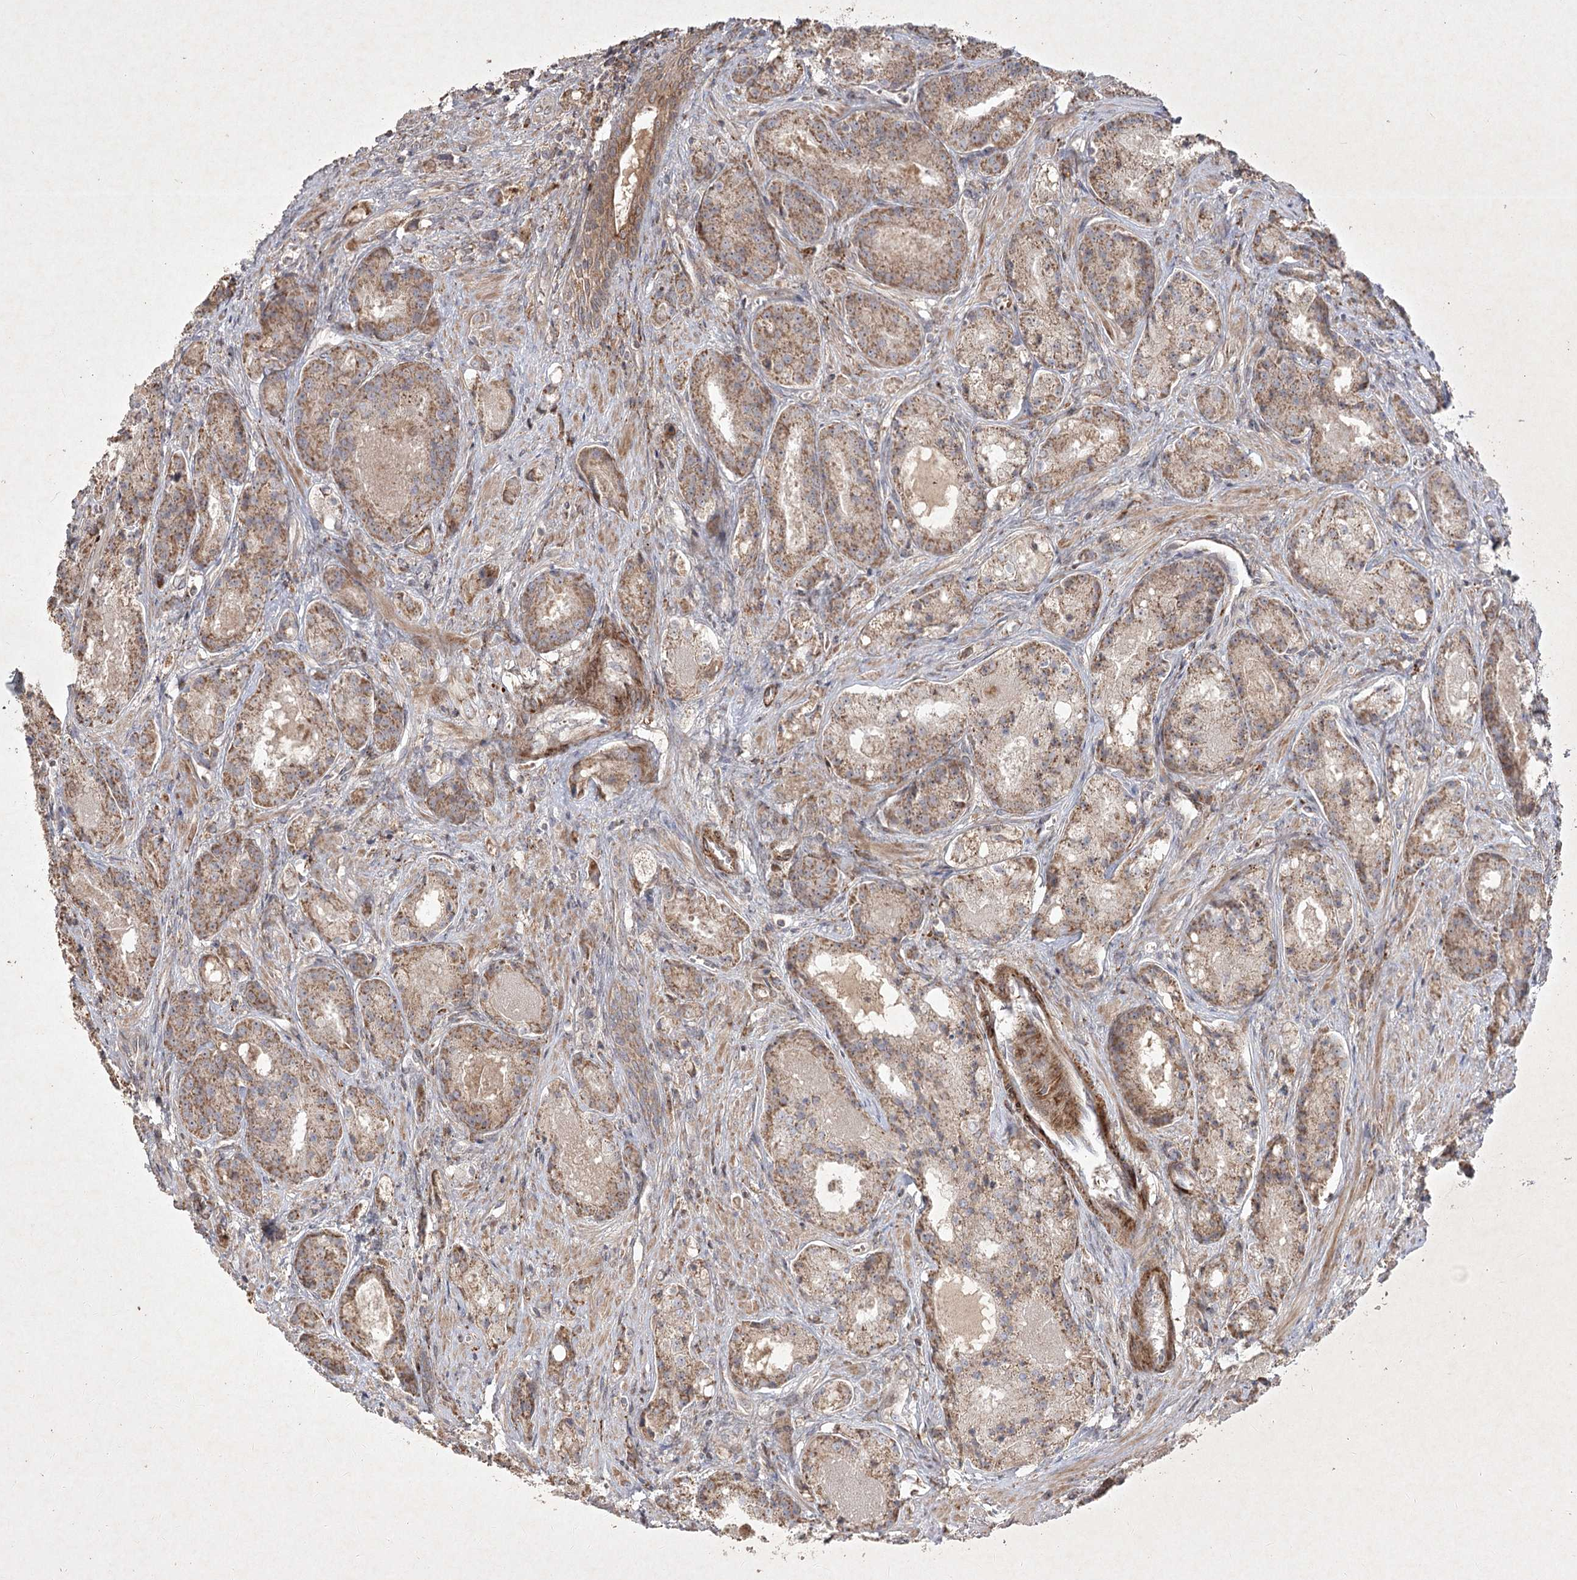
{"staining": {"intensity": "moderate", "quantity": ">75%", "location": "cytoplasmic/membranous"}, "tissue": "prostate cancer", "cell_type": "Tumor cells", "image_type": "cancer", "snomed": [{"axis": "morphology", "description": "Adenocarcinoma, High grade"}, {"axis": "topography", "description": "Prostate"}], "caption": "Immunohistochemistry (IHC) staining of prostate high-grade adenocarcinoma, which exhibits medium levels of moderate cytoplasmic/membranous positivity in approximately >75% of tumor cells indicating moderate cytoplasmic/membranous protein expression. The staining was performed using DAB (brown) for protein detection and nuclei were counterstained in hematoxylin (blue).", "gene": "KBTBD4", "patient": {"sex": "male", "age": 60}}